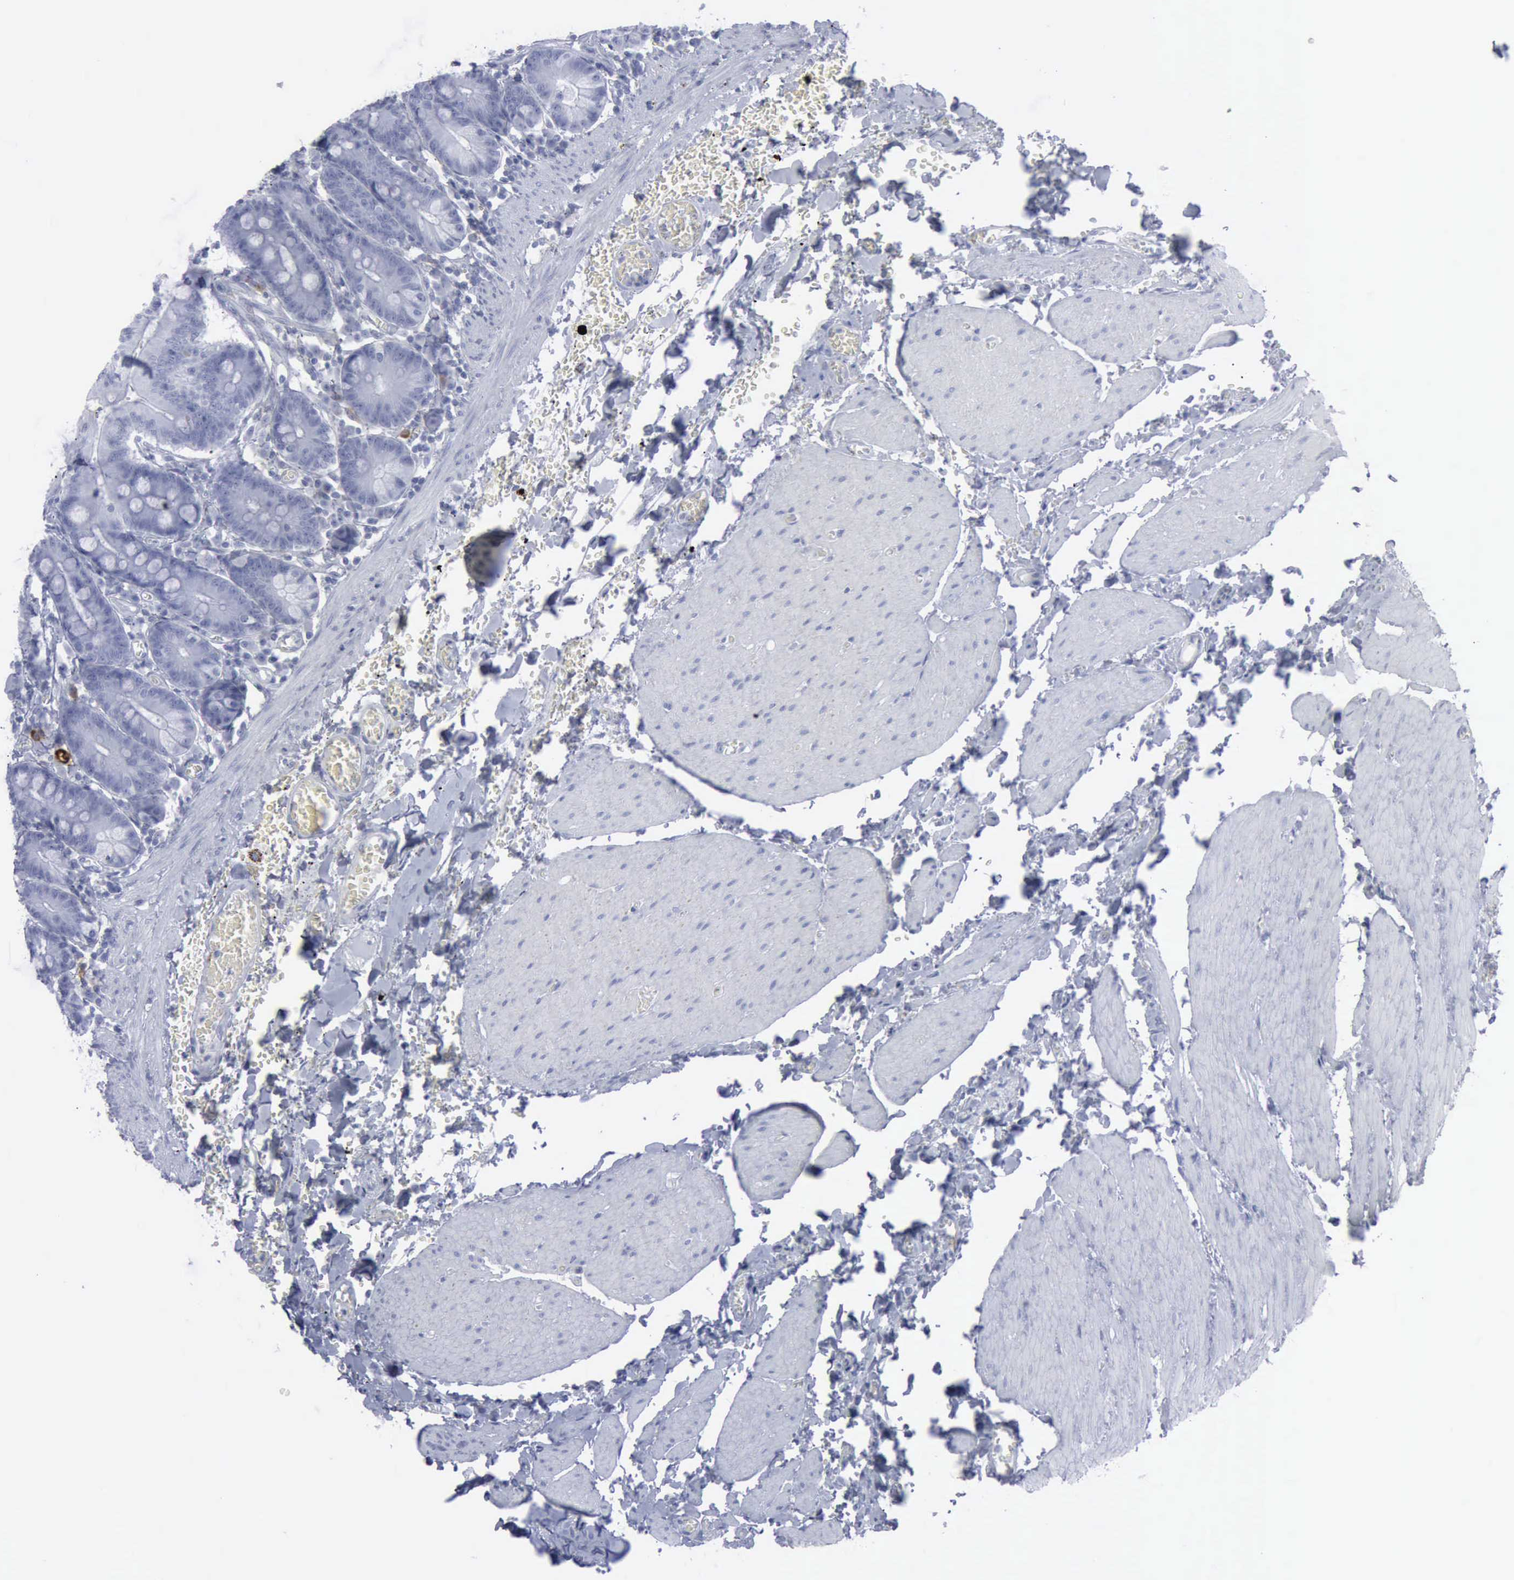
{"staining": {"intensity": "negative", "quantity": "none", "location": "none"}, "tissue": "small intestine", "cell_type": "Glandular cells", "image_type": "normal", "snomed": [{"axis": "morphology", "description": "Normal tissue, NOS"}, {"axis": "topography", "description": "Small intestine"}], "caption": "Protein analysis of unremarkable small intestine displays no significant staining in glandular cells. (Stains: DAB immunohistochemistry with hematoxylin counter stain, Microscopy: brightfield microscopy at high magnification).", "gene": "VCAM1", "patient": {"sex": "male", "age": 71}}